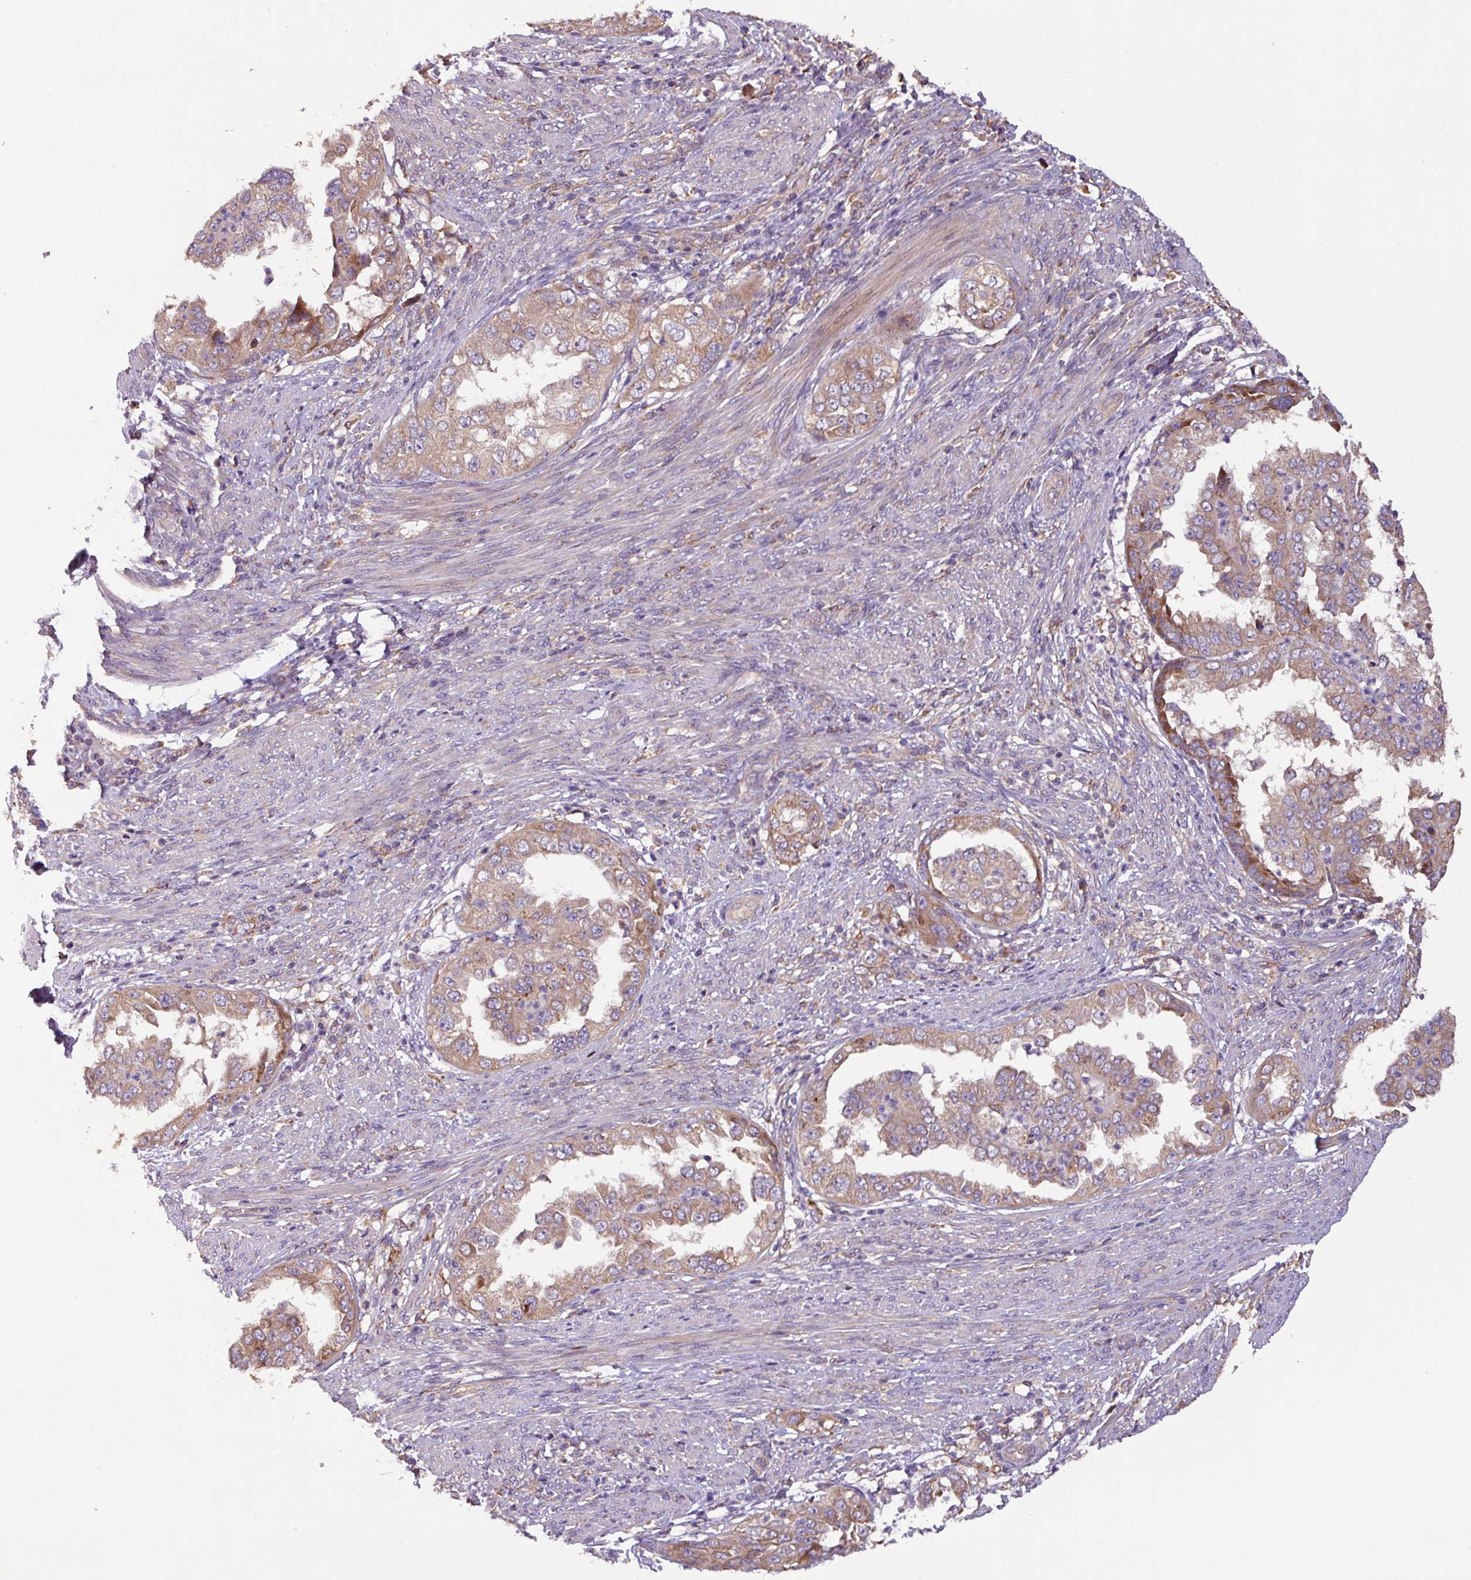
{"staining": {"intensity": "moderate", "quantity": ">75%", "location": "cytoplasmic/membranous"}, "tissue": "endometrial cancer", "cell_type": "Tumor cells", "image_type": "cancer", "snomed": [{"axis": "morphology", "description": "Adenocarcinoma, NOS"}, {"axis": "topography", "description": "Endometrium"}], "caption": "This histopathology image demonstrates immunohistochemistry (IHC) staining of human endometrial adenocarcinoma, with medium moderate cytoplasmic/membranous expression in approximately >75% of tumor cells.", "gene": "PTPRQ", "patient": {"sex": "female", "age": 85}}